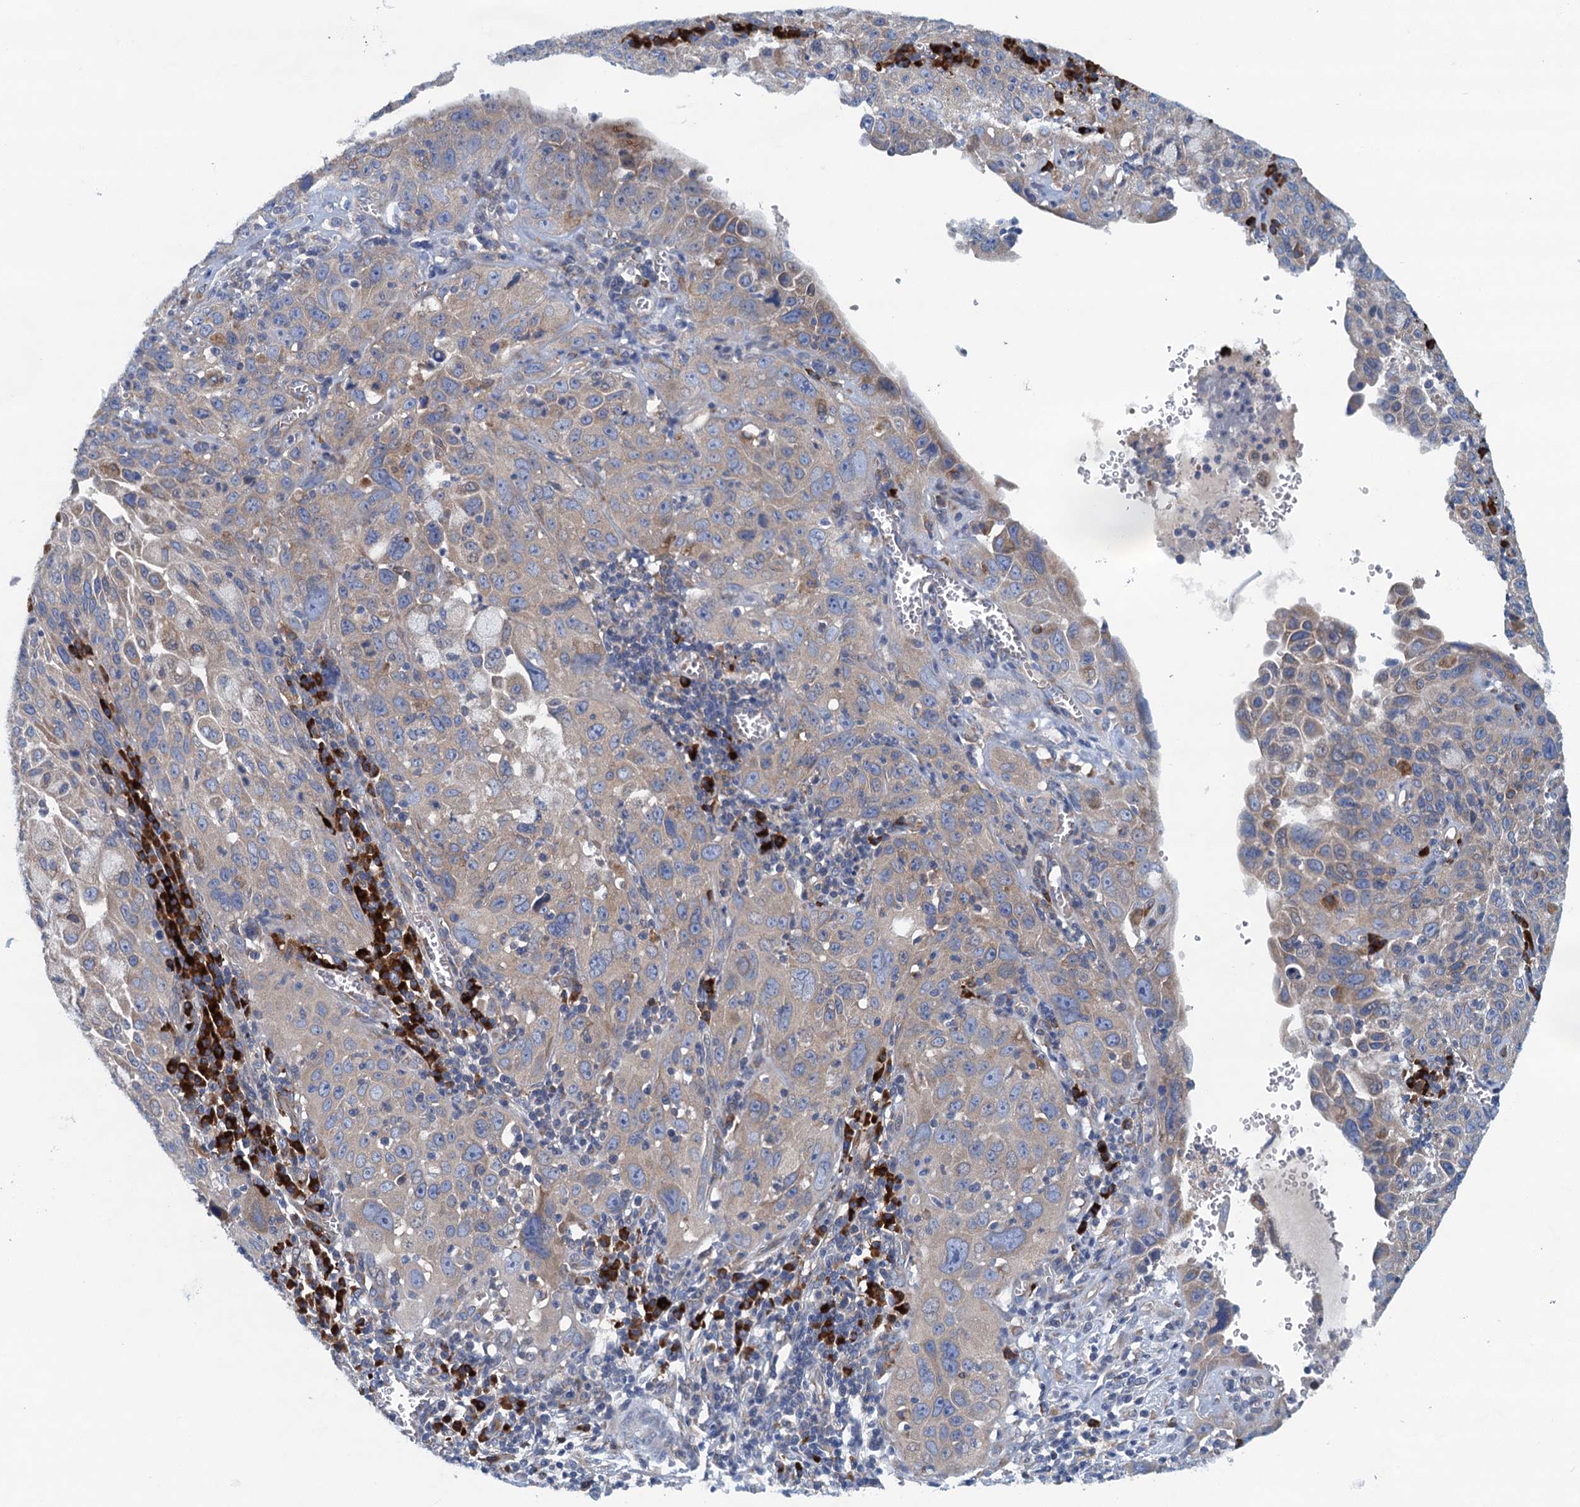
{"staining": {"intensity": "negative", "quantity": "none", "location": "none"}, "tissue": "cervical cancer", "cell_type": "Tumor cells", "image_type": "cancer", "snomed": [{"axis": "morphology", "description": "Squamous cell carcinoma, NOS"}, {"axis": "topography", "description": "Cervix"}], "caption": "A photomicrograph of human cervical squamous cell carcinoma is negative for staining in tumor cells.", "gene": "MYDGF", "patient": {"sex": "female", "age": 42}}